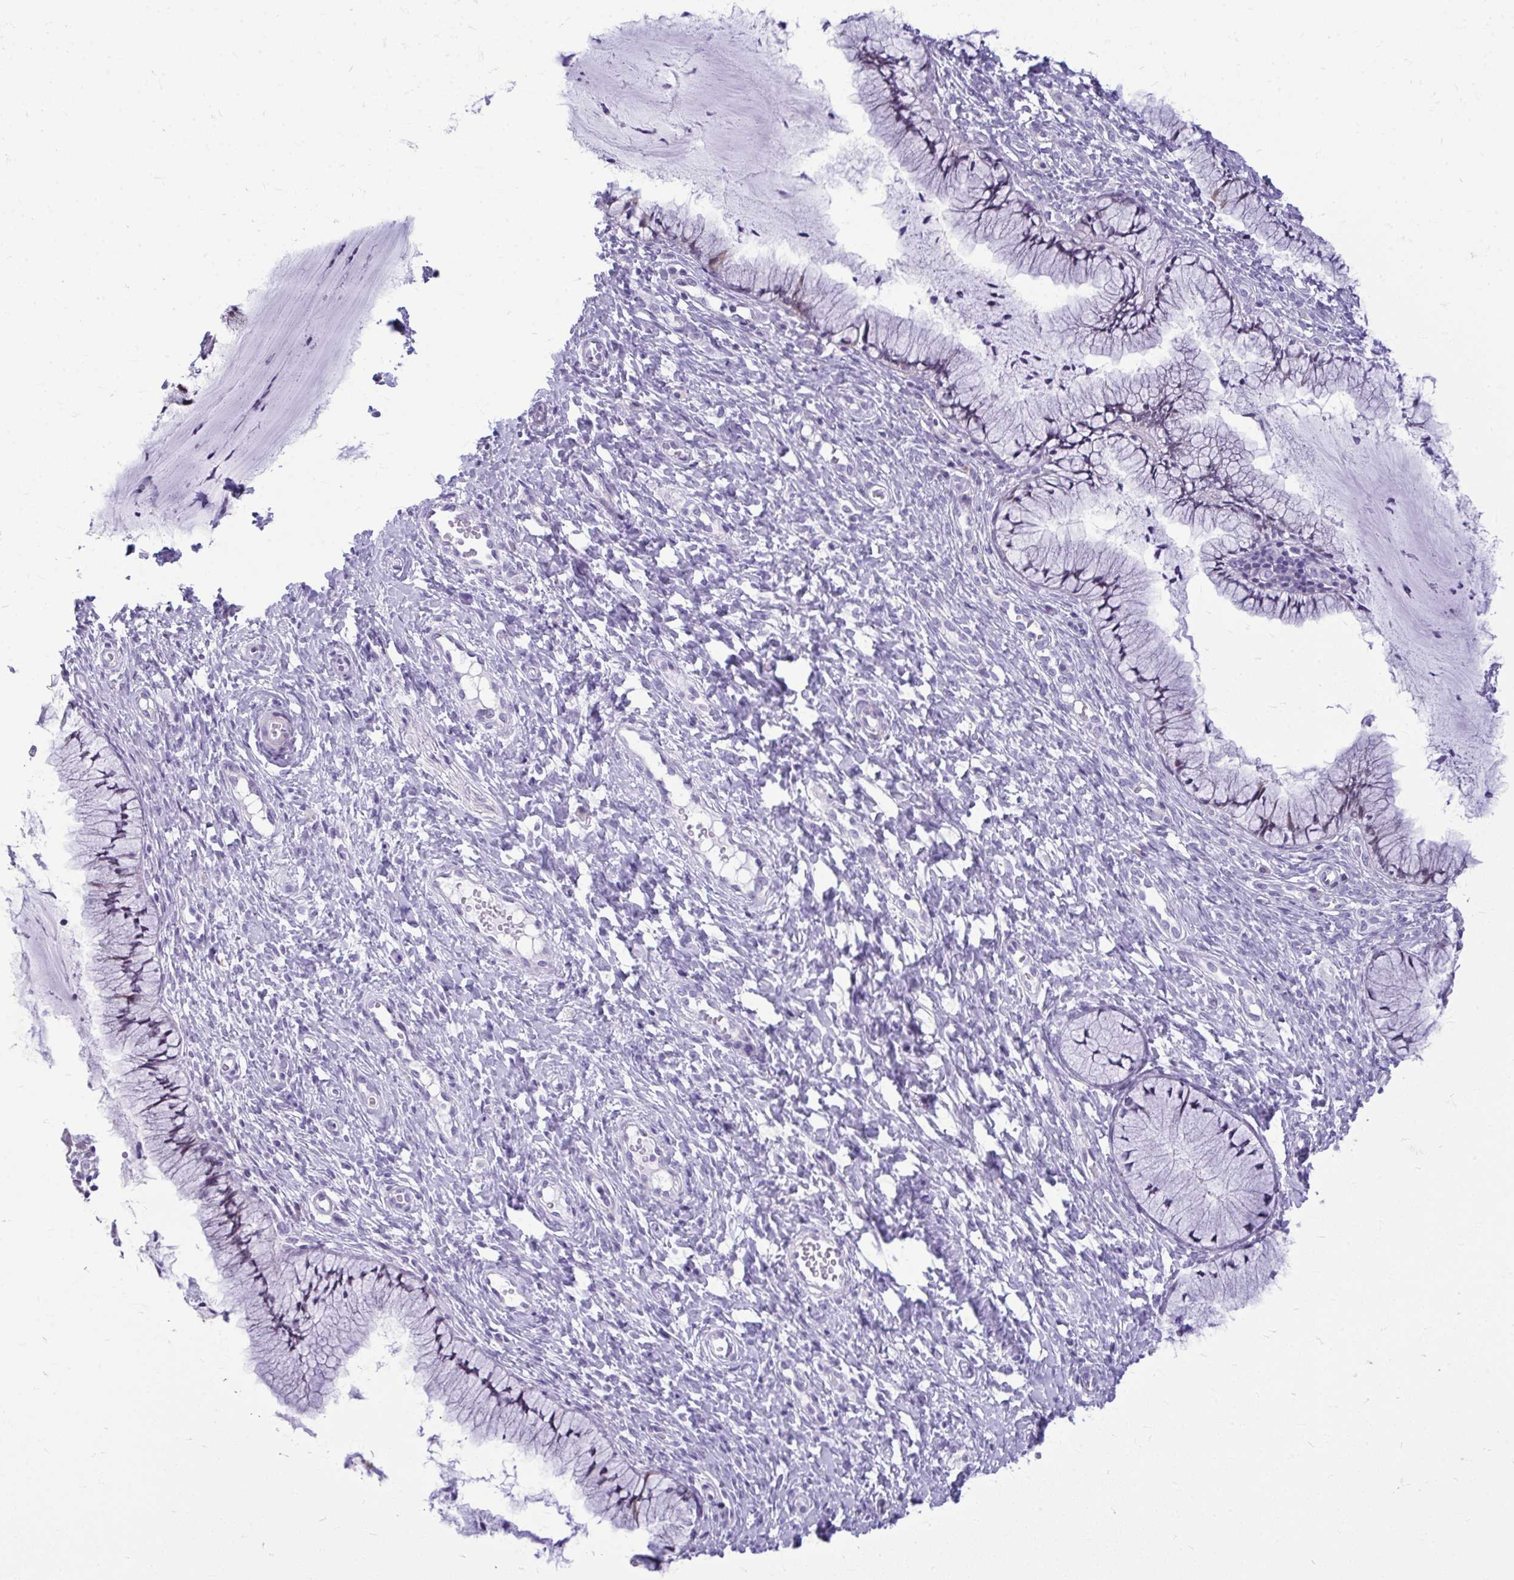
{"staining": {"intensity": "negative", "quantity": "none", "location": "none"}, "tissue": "cervix", "cell_type": "Glandular cells", "image_type": "normal", "snomed": [{"axis": "morphology", "description": "Normal tissue, NOS"}, {"axis": "topography", "description": "Cervix"}], "caption": "Immunohistochemical staining of normal human cervix reveals no significant expression in glandular cells.", "gene": "SERPINI1", "patient": {"sex": "female", "age": 36}}